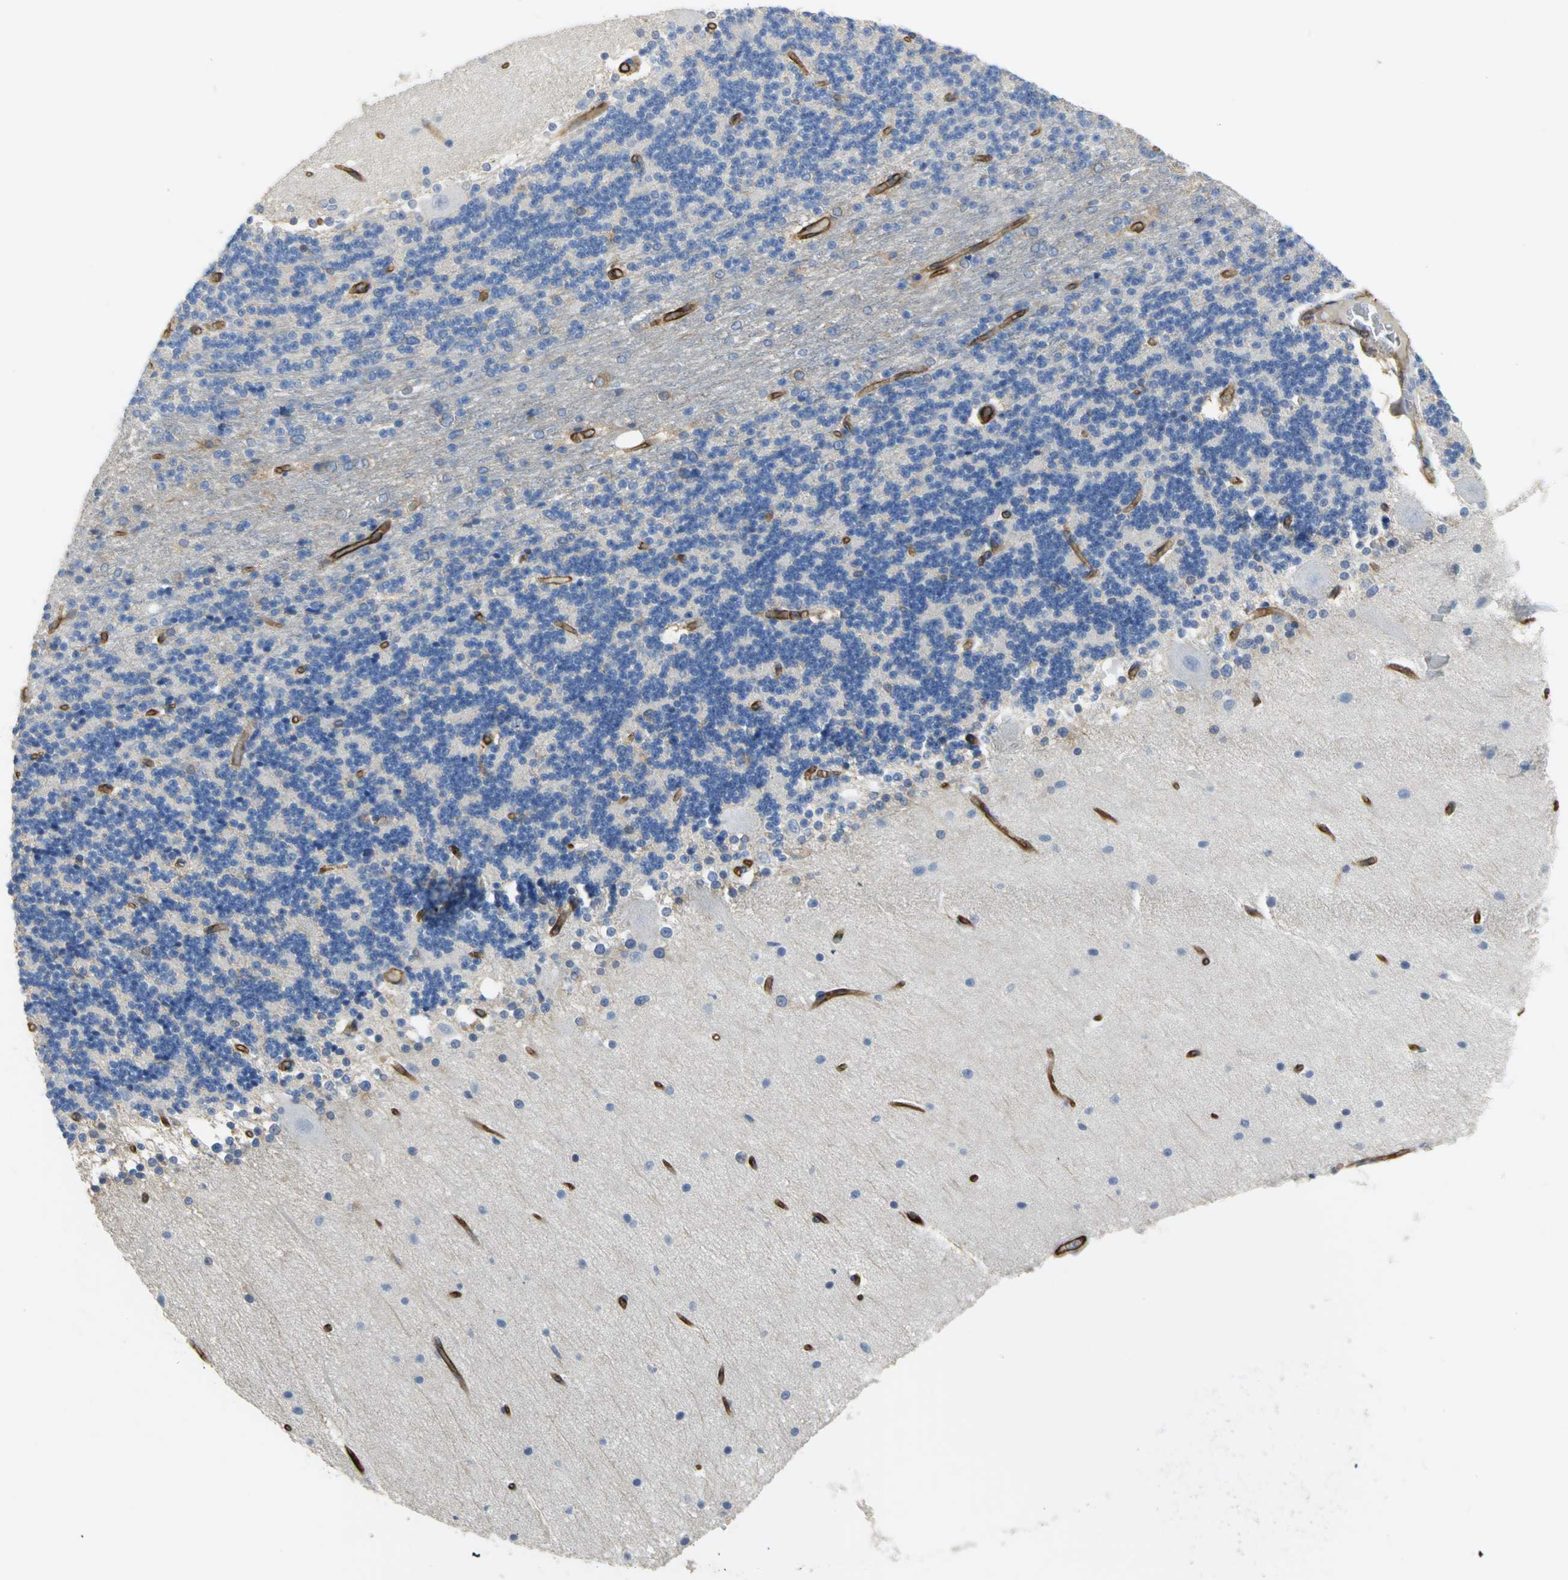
{"staining": {"intensity": "negative", "quantity": "none", "location": "none"}, "tissue": "cerebellum", "cell_type": "Cells in granular layer", "image_type": "normal", "snomed": [{"axis": "morphology", "description": "Normal tissue, NOS"}, {"axis": "topography", "description": "Cerebellum"}], "caption": "This is an immunohistochemistry (IHC) image of normal cerebellum. There is no positivity in cells in granular layer.", "gene": "FLNB", "patient": {"sex": "female", "age": 54}}